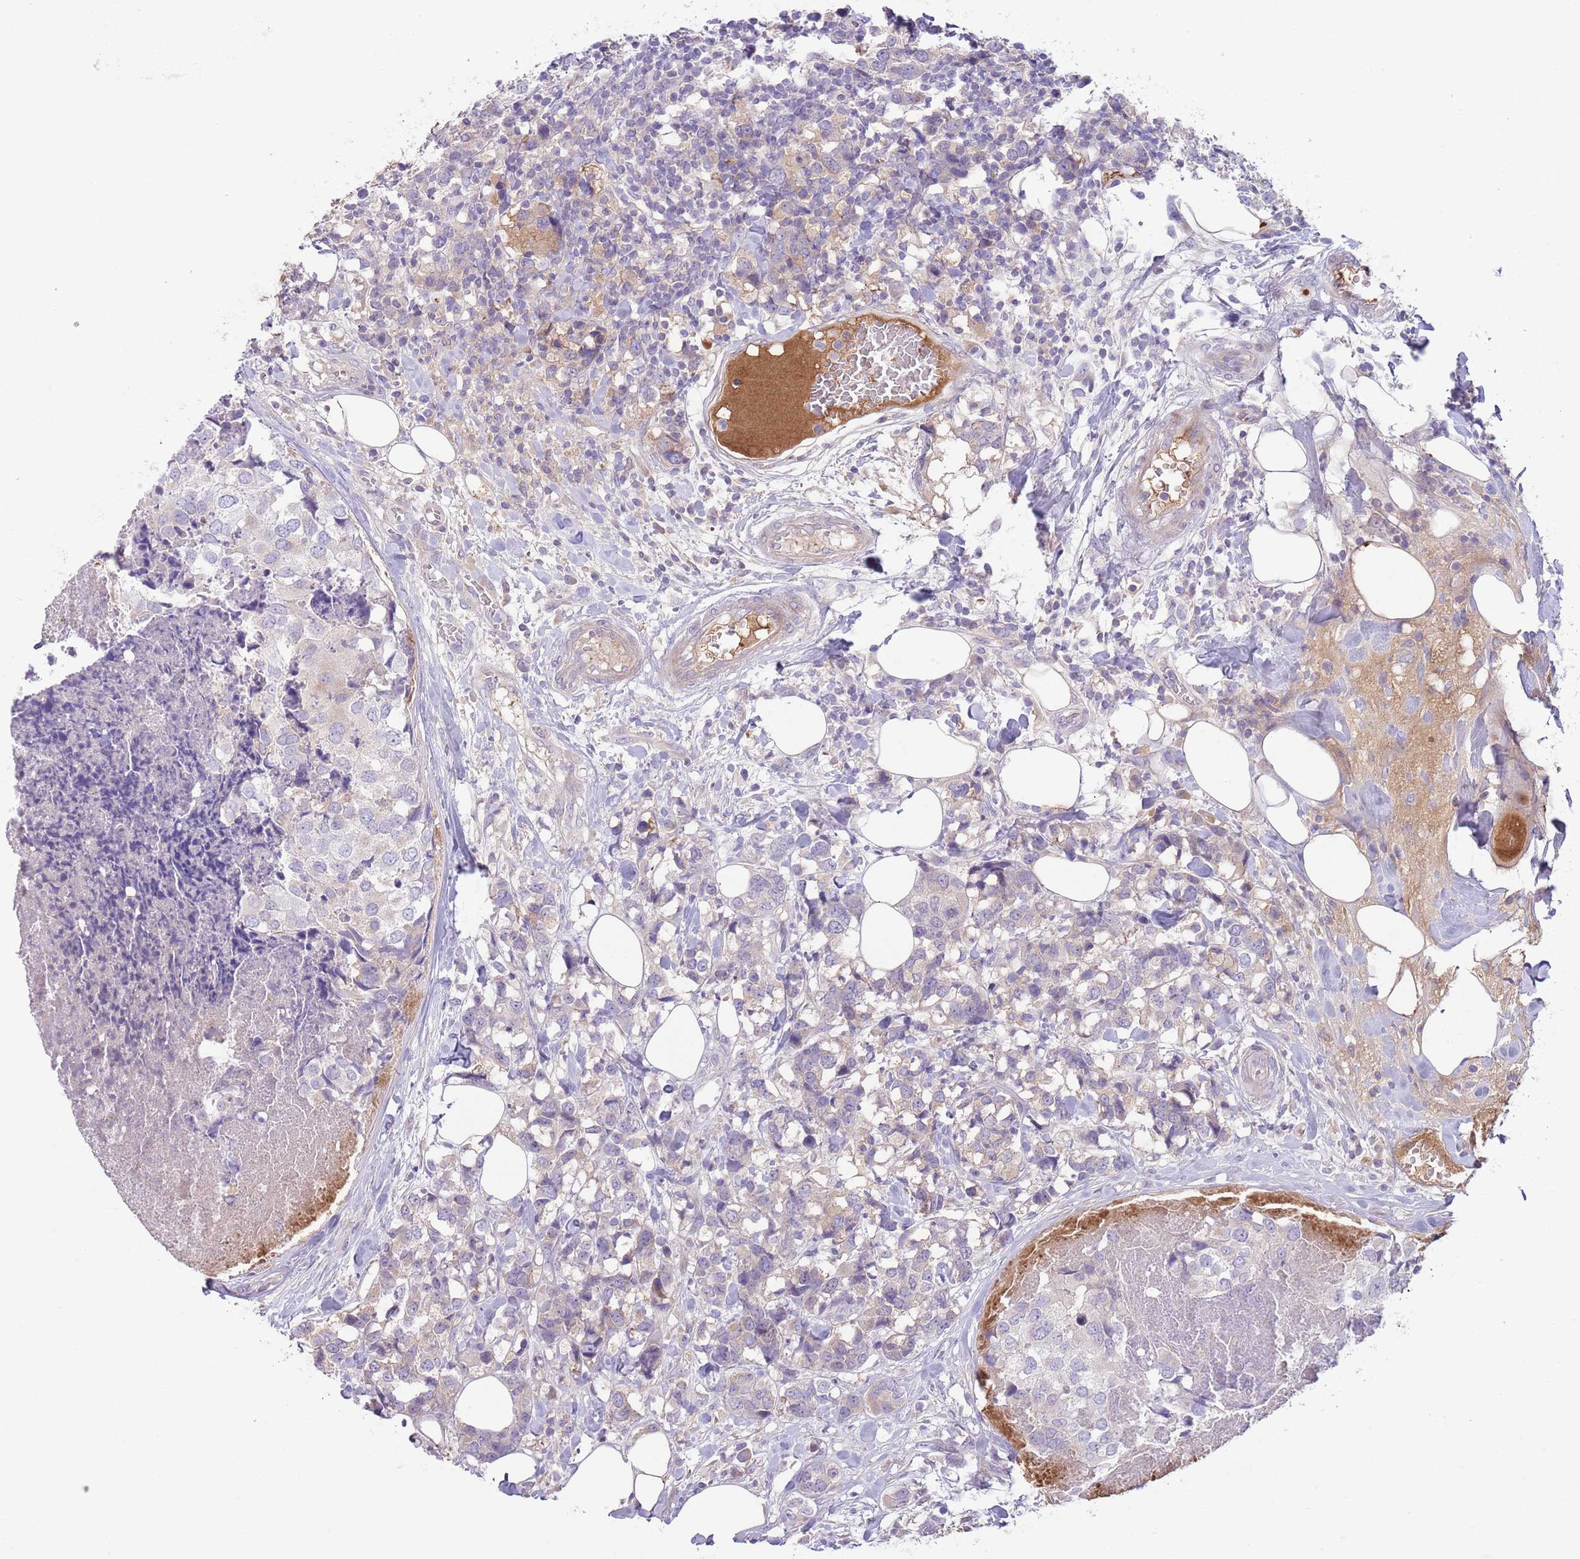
{"staining": {"intensity": "negative", "quantity": "none", "location": "none"}, "tissue": "breast cancer", "cell_type": "Tumor cells", "image_type": "cancer", "snomed": [{"axis": "morphology", "description": "Lobular carcinoma"}, {"axis": "topography", "description": "Breast"}], "caption": "There is no significant positivity in tumor cells of breast lobular carcinoma.", "gene": "CFH", "patient": {"sex": "female", "age": 59}}